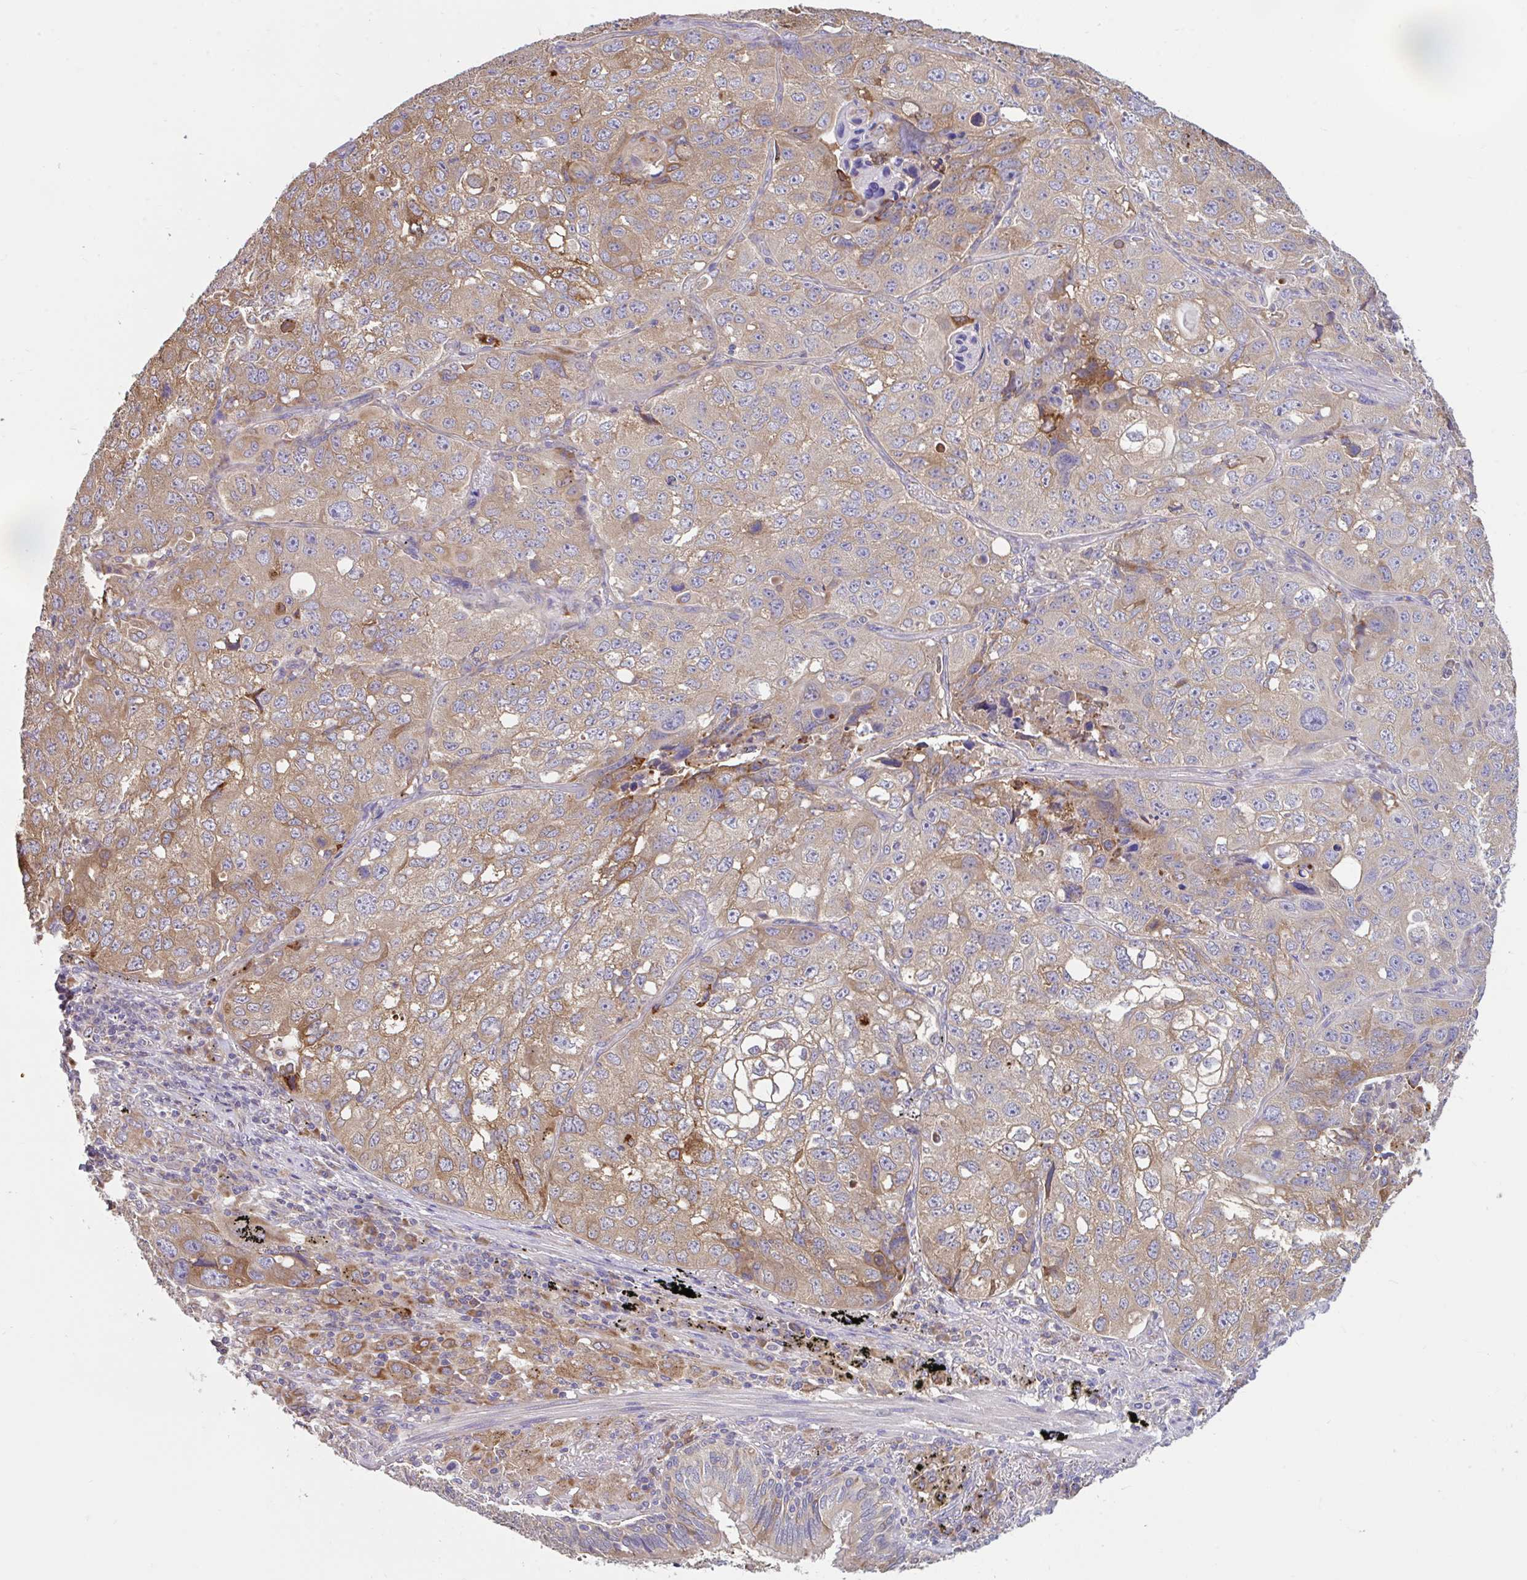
{"staining": {"intensity": "moderate", "quantity": "25%-75%", "location": "cytoplasmic/membranous"}, "tissue": "lung cancer", "cell_type": "Tumor cells", "image_type": "cancer", "snomed": [{"axis": "morphology", "description": "Squamous cell carcinoma, NOS"}, {"axis": "topography", "description": "Lung"}], "caption": "Immunohistochemistry (DAB) staining of human lung cancer exhibits moderate cytoplasmic/membranous protein staining in about 25%-75% of tumor cells. The protein is stained brown, and the nuclei are stained in blue (DAB IHC with brightfield microscopy, high magnification).", "gene": "RALBP1", "patient": {"sex": "male", "age": 60}}